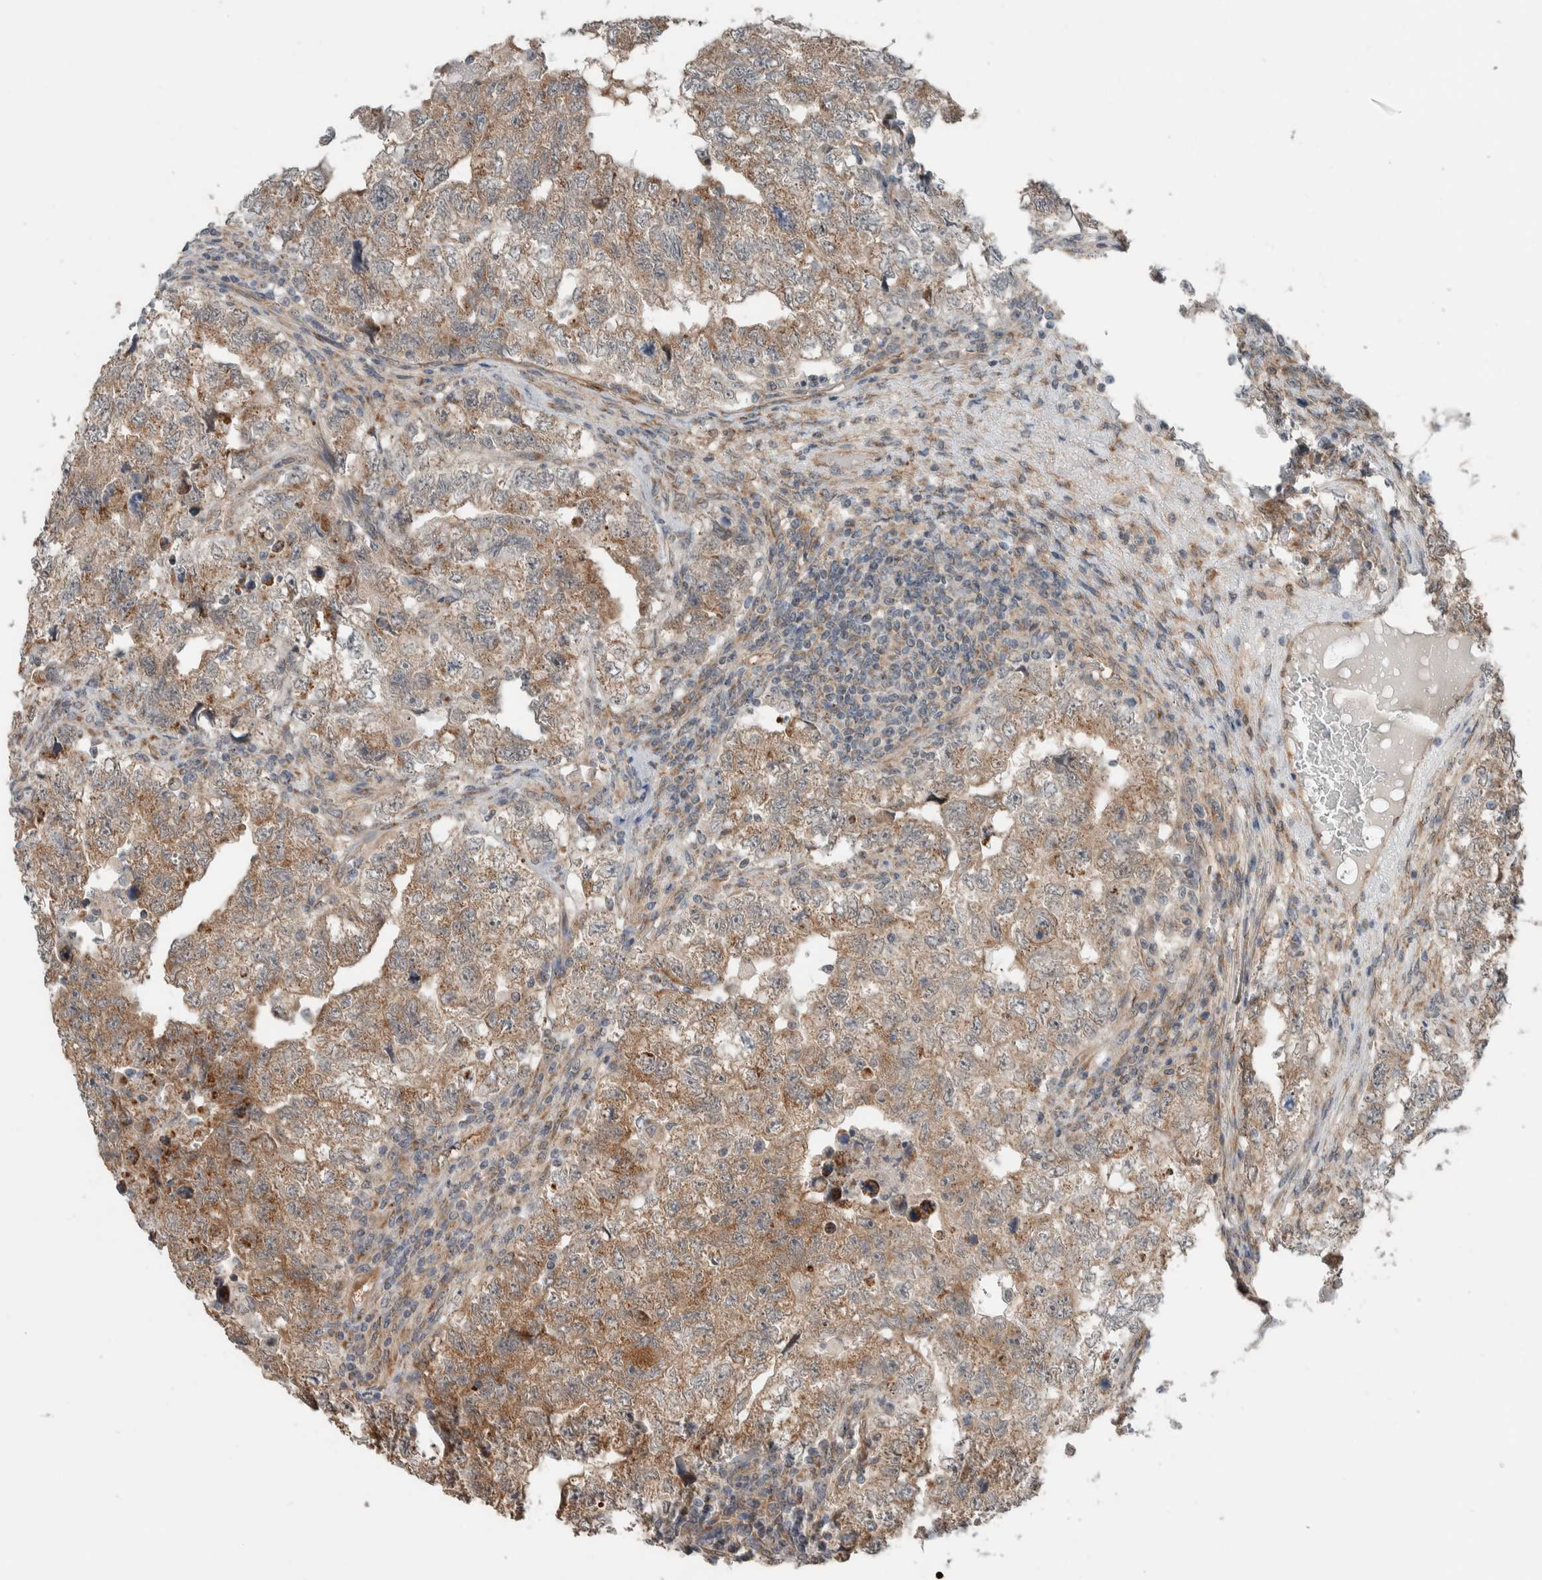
{"staining": {"intensity": "moderate", "quantity": ">75%", "location": "cytoplasmic/membranous"}, "tissue": "testis cancer", "cell_type": "Tumor cells", "image_type": "cancer", "snomed": [{"axis": "morphology", "description": "Carcinoma, Embryonal, NOS"}, {"axis": "topography", "description": "Testis"}], "caption": "The image exhibits immunohistochemical staining of testis cancer (embryonal carcinoma). There is moderate cytoplasmic/membranous staining is identified in about >75% of tumor cells. The staining is performed using DAB brown chromogen to label protein expression. The nuclei are counter-stained blue using hematoxylin.", "gene": "RERE", "patient": {"sex": "male", "age": 36}}